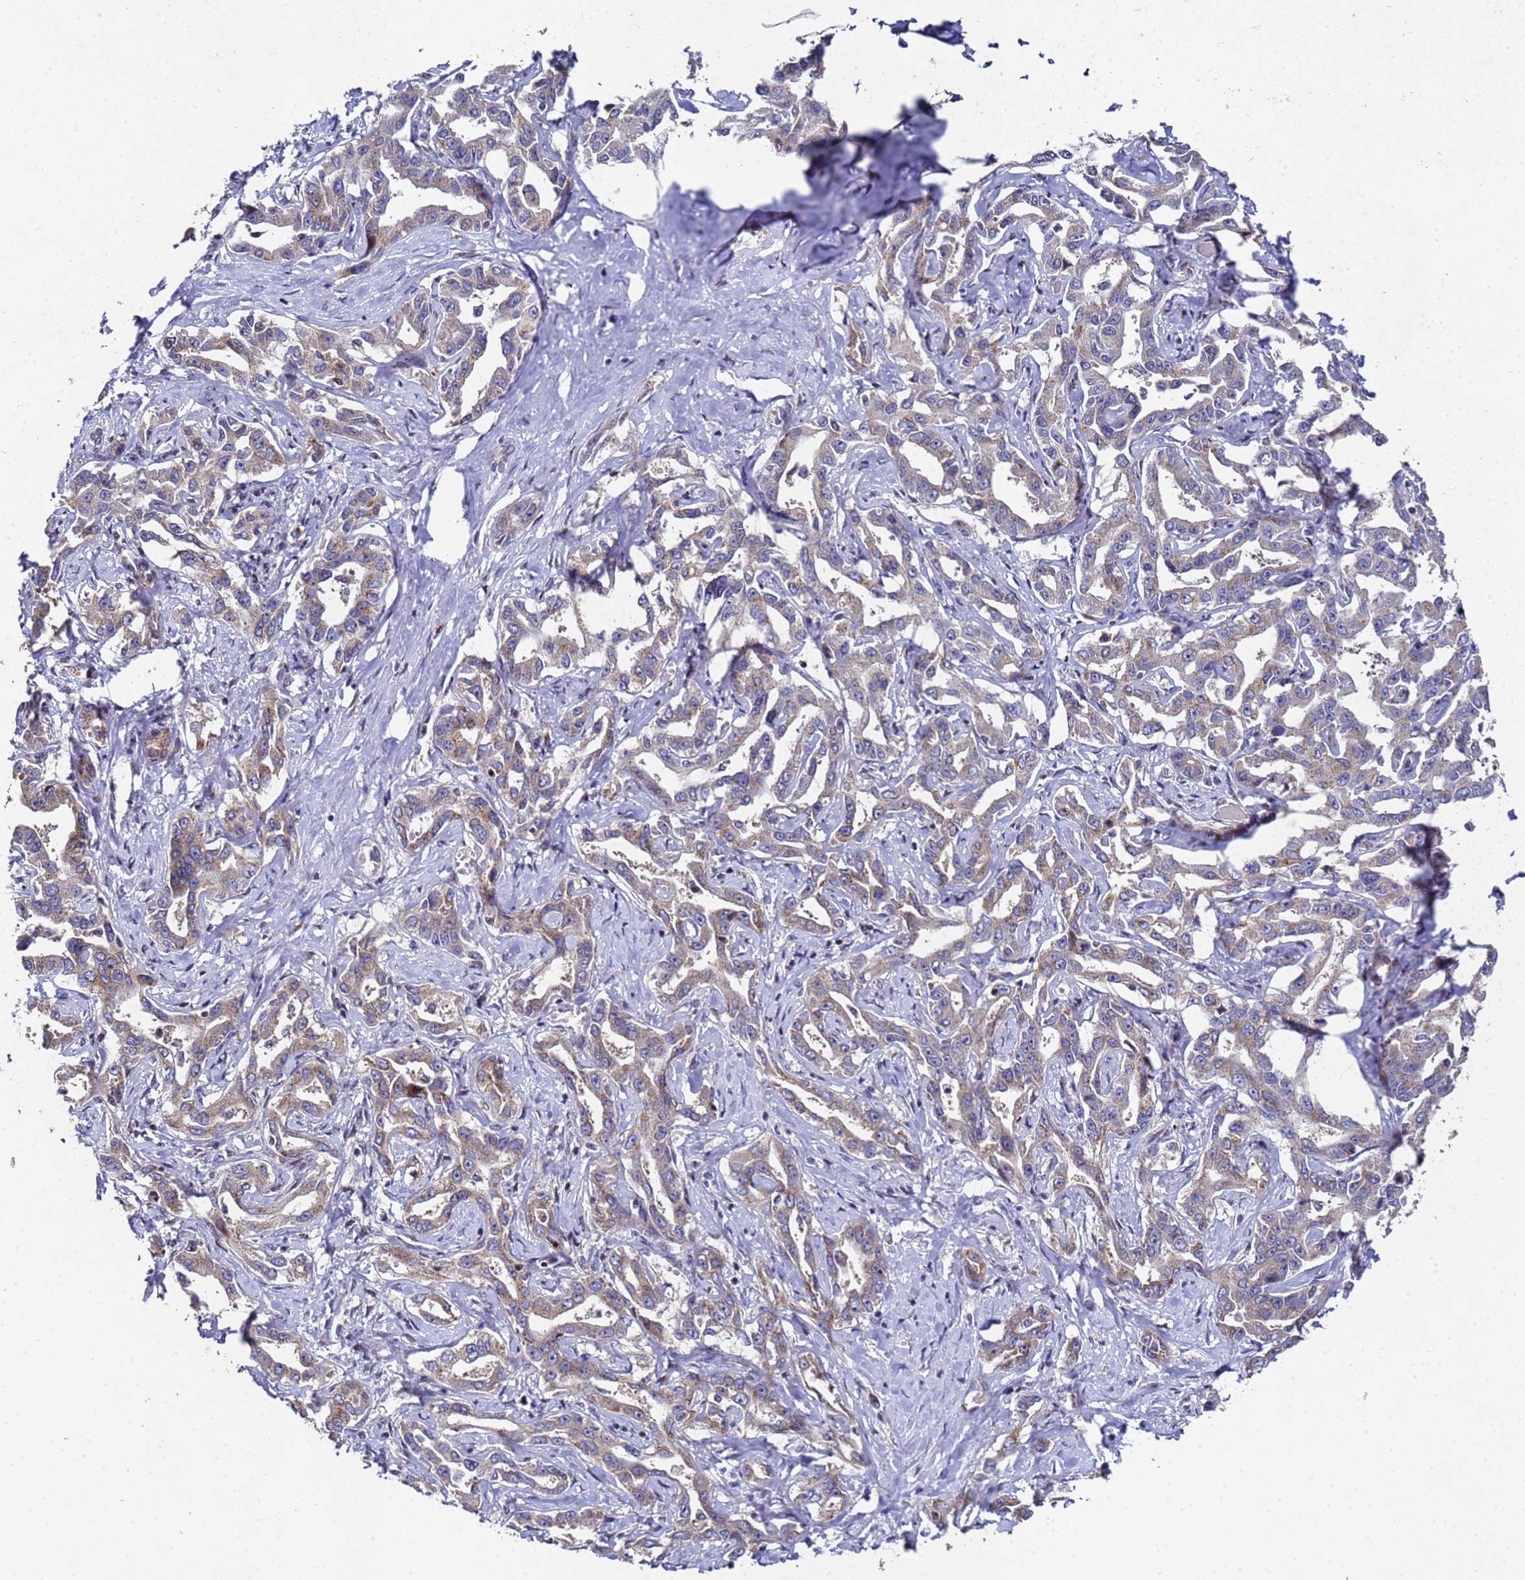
{"staining": {"intensity": "weak", "quantity": ">75%", "location": "cytoplasmic/membranous"}, "tissue": "liver cancer", "cell_type": "Tumor cells", "image_type": "cancer", "snomed": [{"axis": "morphology", "description": "Cholangiocarcinoma"}, {"axis": "topography", "description": "Liver"}], "caption": "Liver cholangiocarcinoma stained with immunohistochemistry displays weak cytoplasmic/membranous positivity in about >75% of tumor cells.", "gene": "NSUN6", "patient": {"sex": "male", "age": 59}}